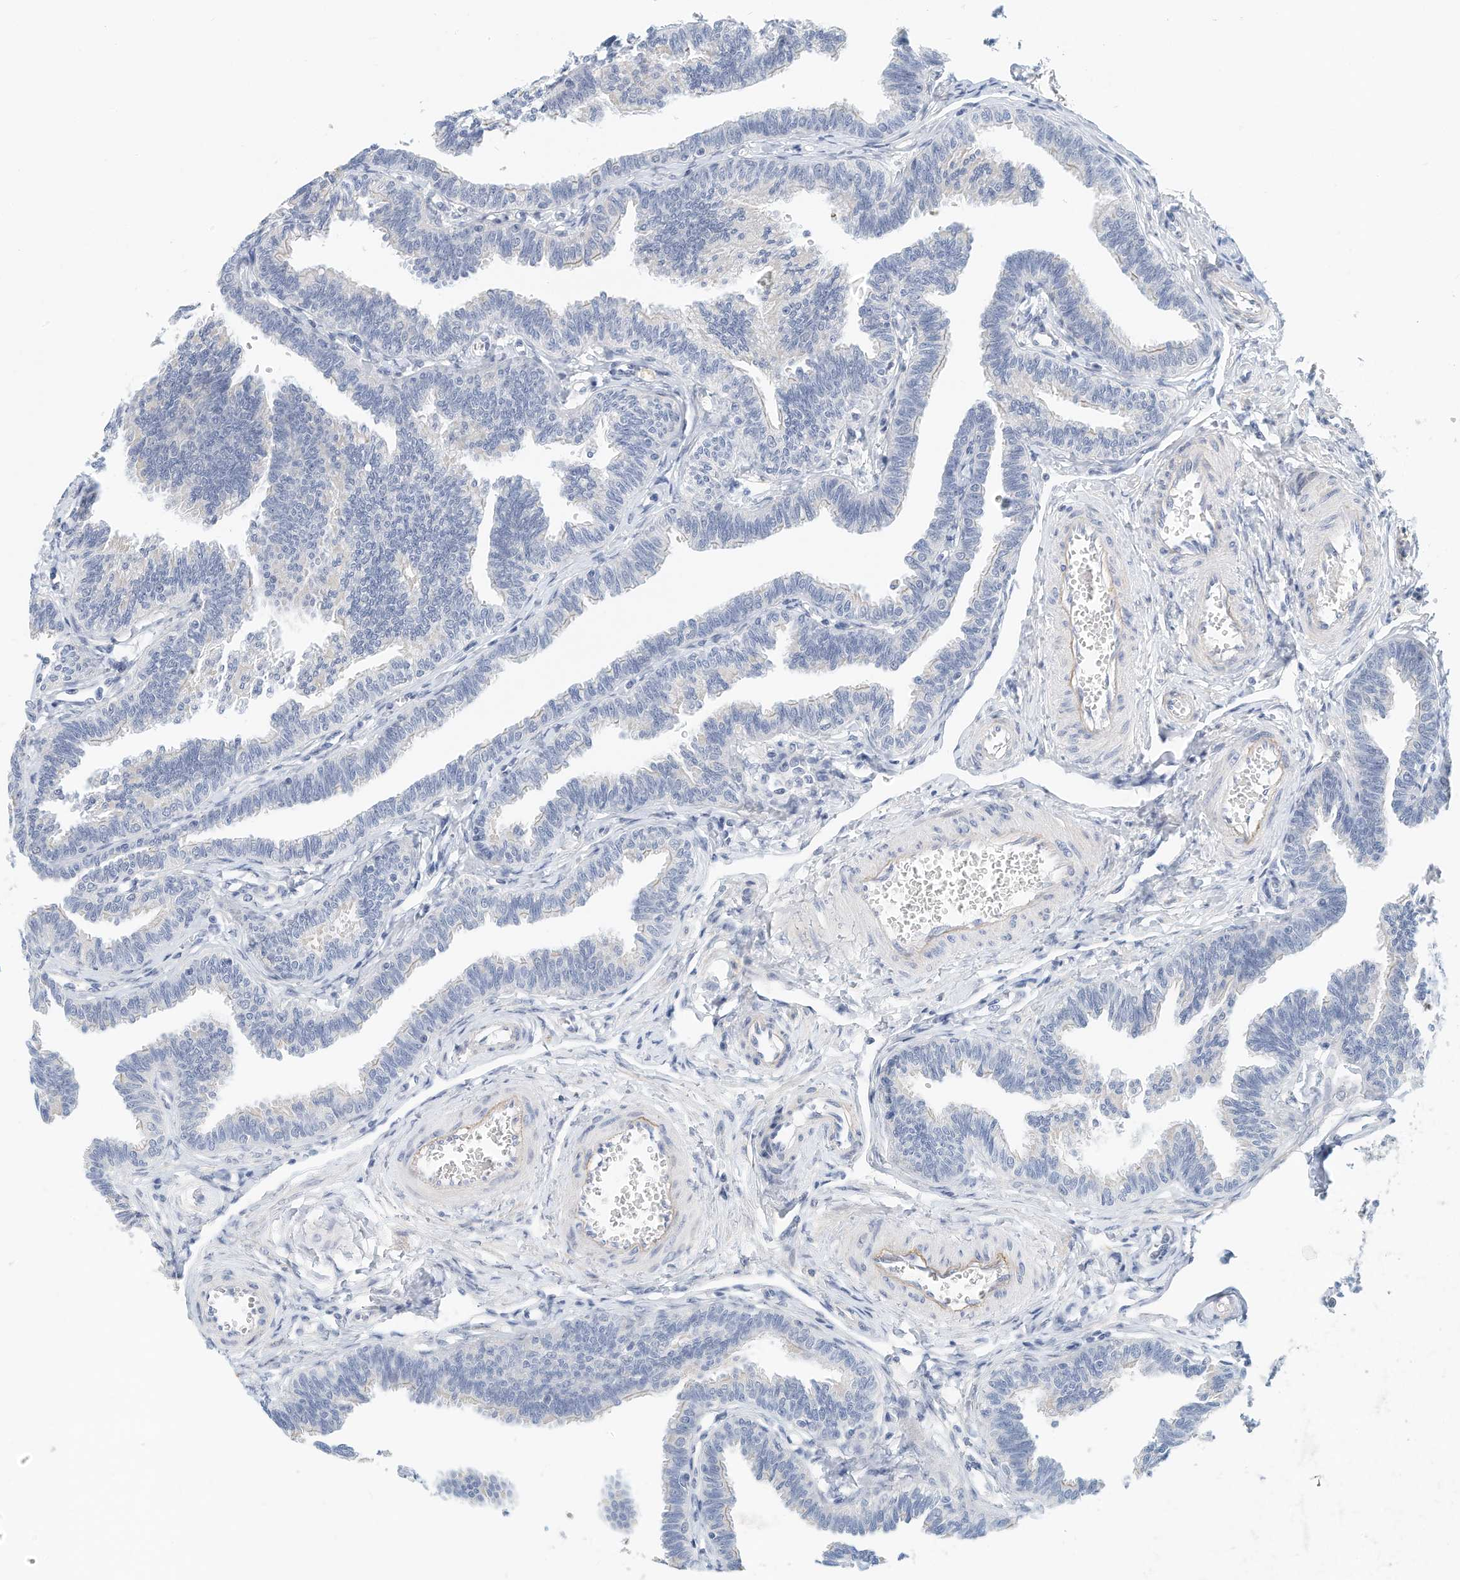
{"staining": {"intensity": "weak", "quantity": "<25%", "location": "cytoplasmic/membranous"}, "tissue": "fallopian tube", "cell_type": "Glandular cells", "image_type": "normal", "snomed": [{"axis": "morphology", "description": "Normal tissue, NOS"}, {"axis": "topography", "description": "Fallopian tube"}, {"axis": "topography", "description": "Ovary"}], "caption": "Immunohistochemistry of benign fallopian tube shows no expression in glandular cells. Brightfield microscopy of IHC stained with DAB (brown) and hematoxylin (blue), captured at high magnification.", "gene": "ARHGAP28", "patient": {"sex": "female", "age": 23}}